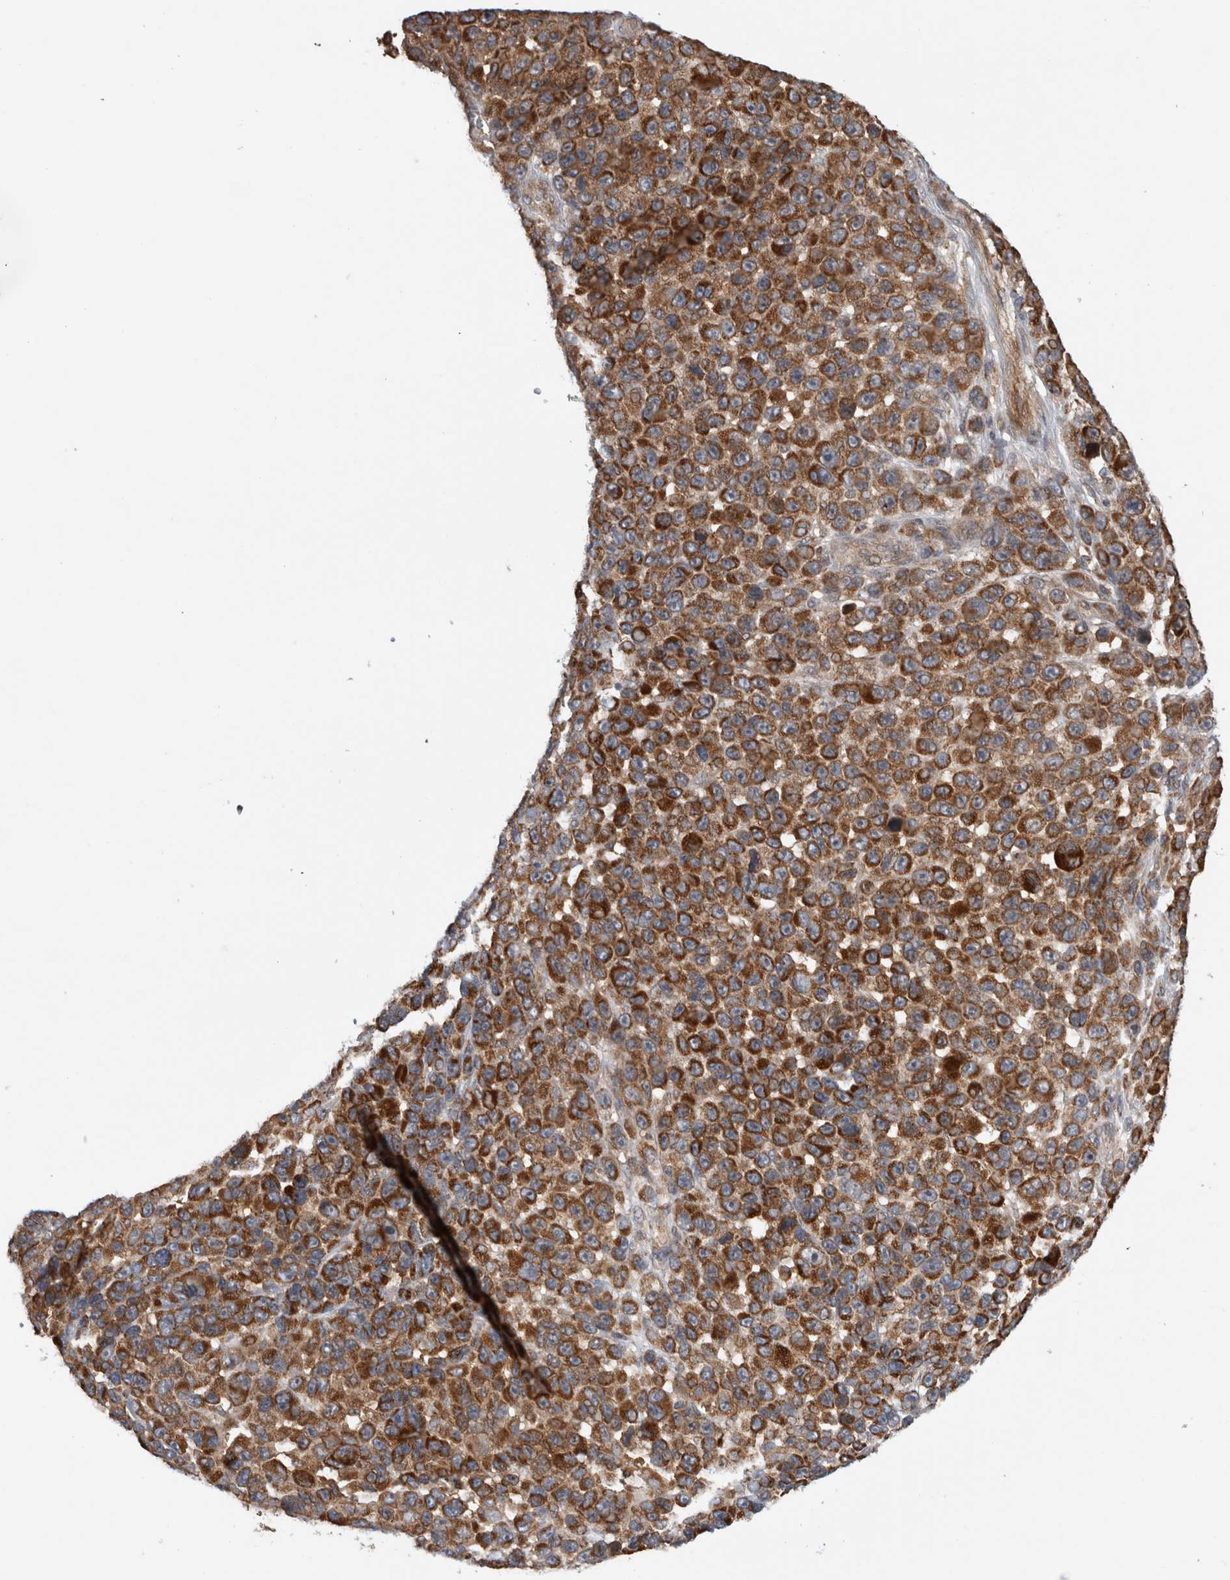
{"staining": {"intensity": "strong", "quantity": ">75%", "location": "cytoplasmic/membranous"}, "tissue": "melanoma", "cell_type": "Tumor cells", "image_type": "cancer", "snomed": [{"axis": "morphology", "description": "Malignant melanoma, NOS"}, {"axis": "topography", "description": "Skin"}], "caption": "The immunohistochemical stain highlights strong cytoplasmic/membranous staining in tumor cells of malignant melanoma tissue.", "gene": "ADGRL3", "patient": {"sex": "male", "age": 53}}